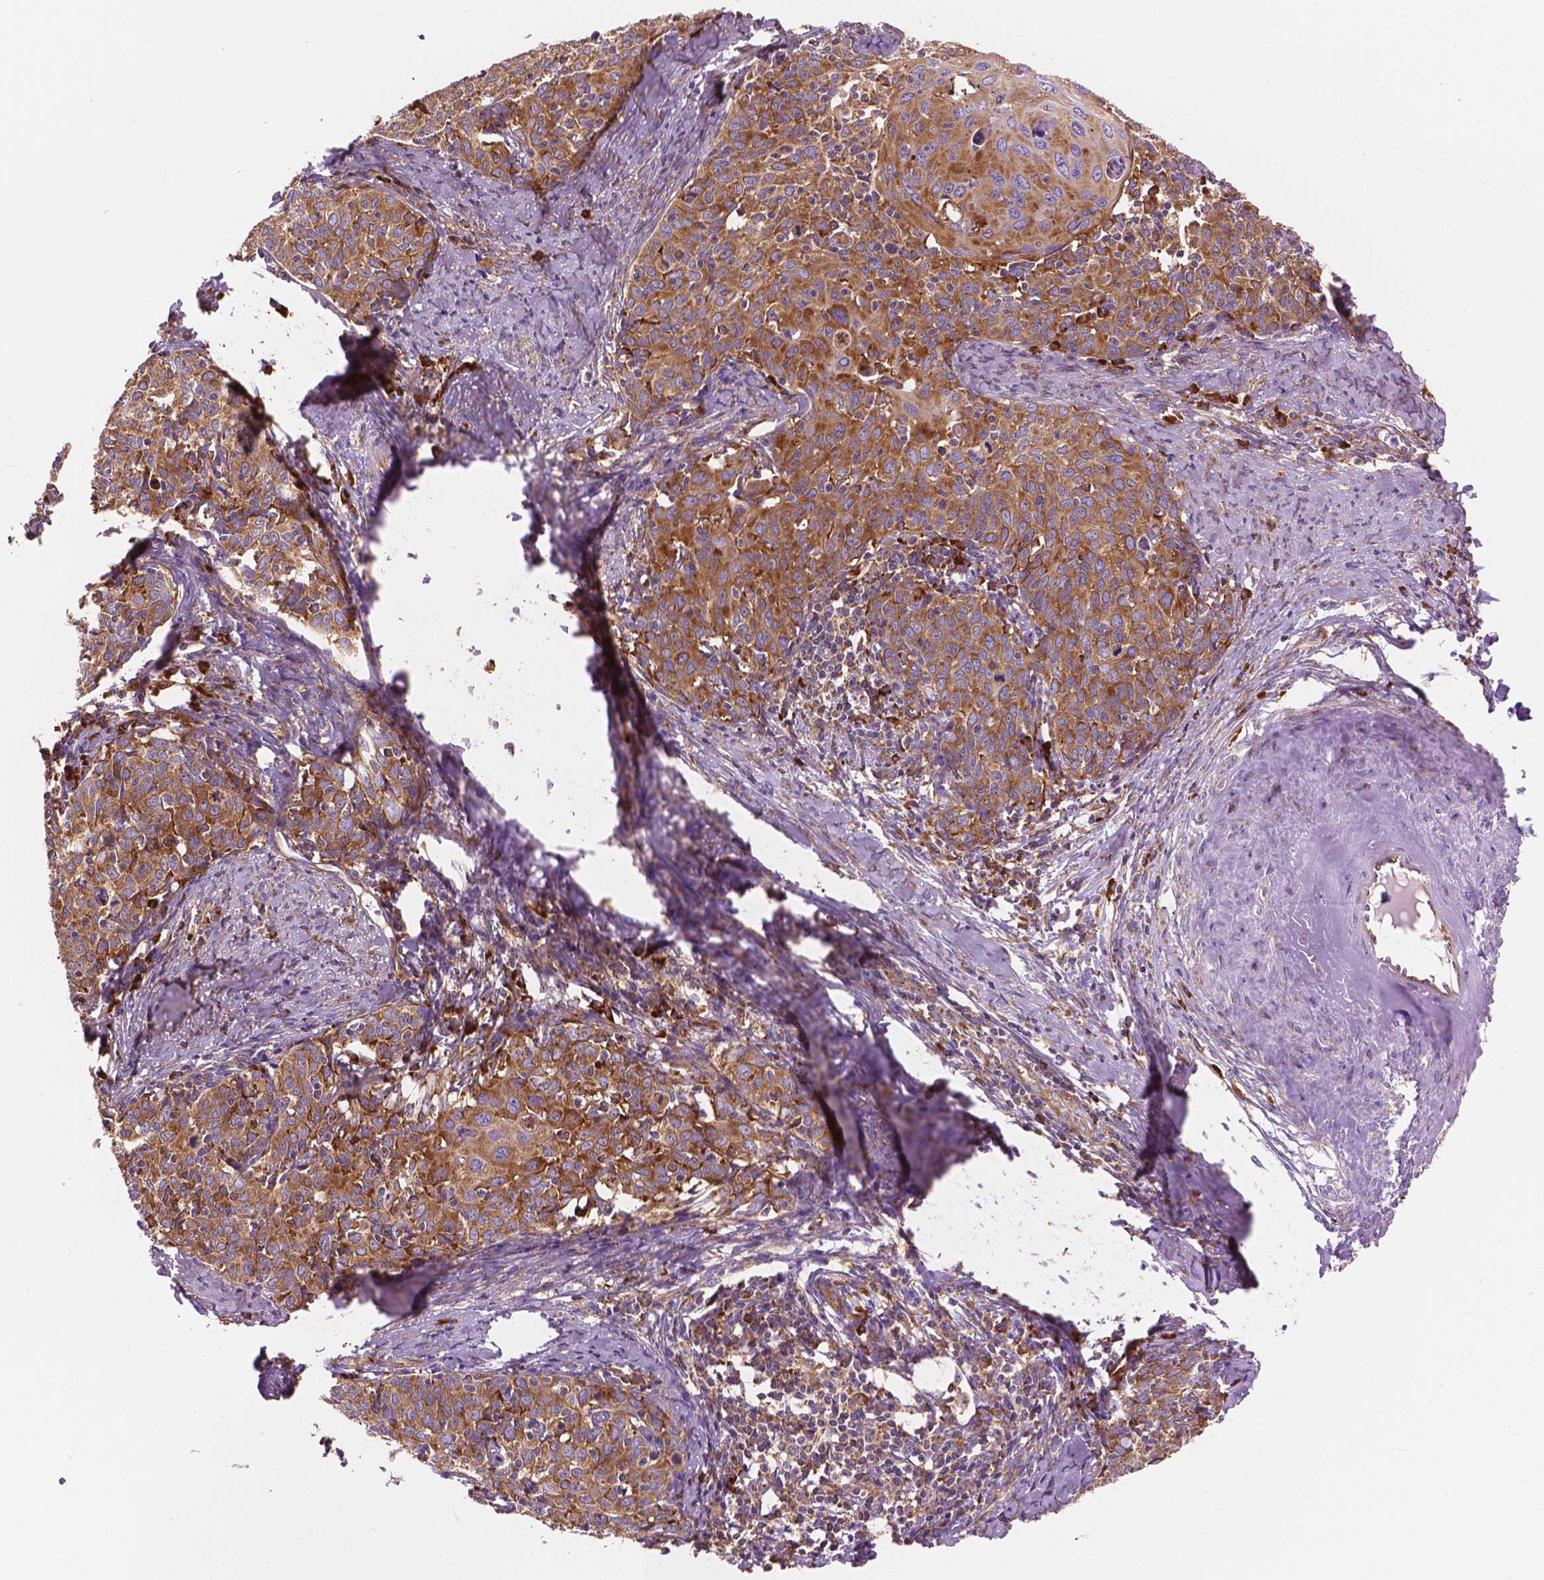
{"staining": {"intensity": "moderate", "quantity": ">75%", "location": "cytoplasmic/membranous"}, "tissue": "cervical cancer", "cell_type": "Tumor cells", "image_type": "cancer", "snomed": [{"axis": "morphology", "description": "Squamous cell carcinoma, NOS"}, {"axis": "topography", "description": "Cervix"}], "caption": "This photomicrograph demonstrates cervical squamous cell carcinoma stained with immunohistochemistry (IHC) to label a protein in brown. The cytoplasmic/membranous of tumor cells show moderate positivity for the protein. Nuclei are counter-stained blue.", "gene": "RPL37A", "patient": {"sex": "female", "age": 62}}